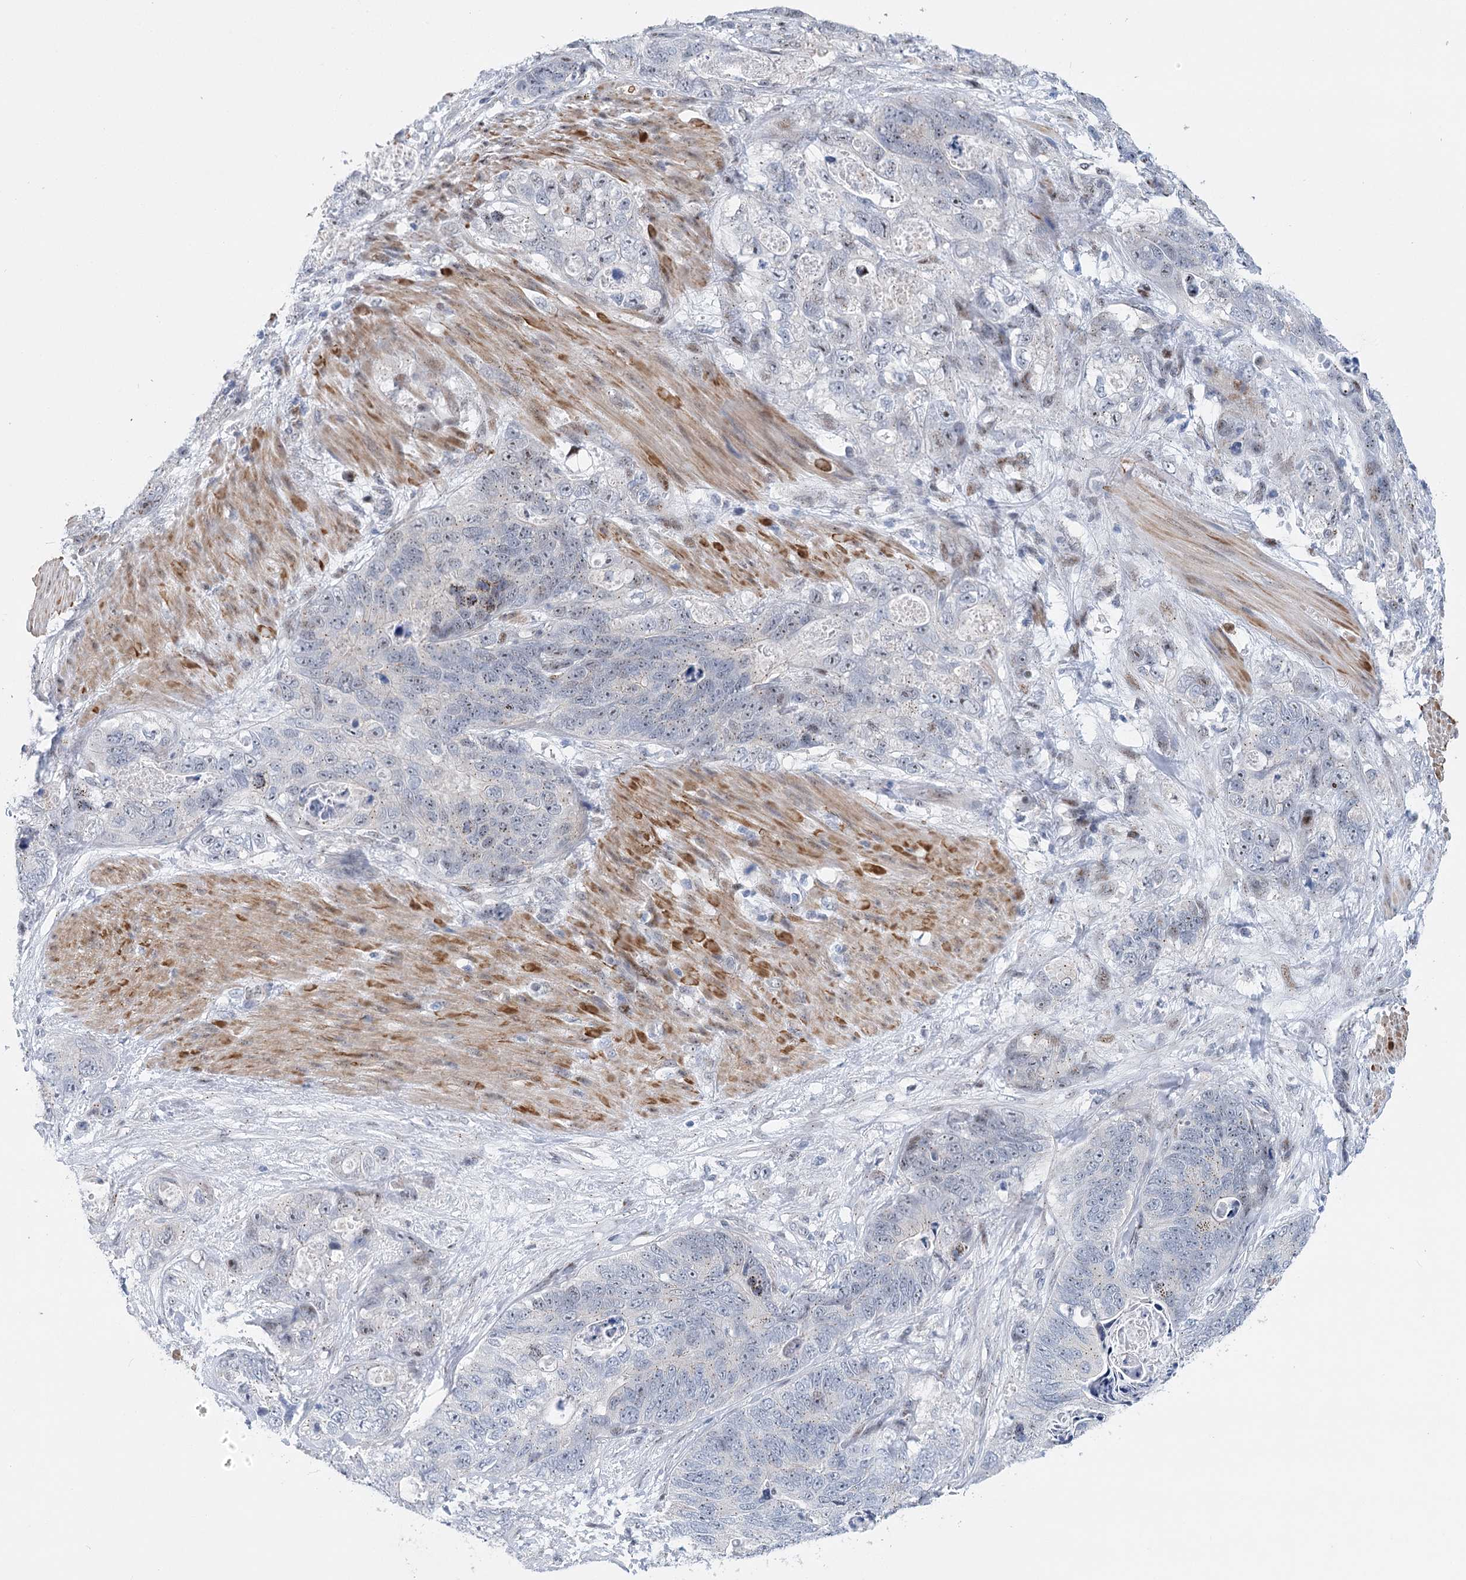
{"staining": {"intensity": "moderate", "quantity": "<25%", "location": "cytoplasmic/membranous"}, "tissue": "stomach cancer", "cell_type": "Tumor cells", "image_type": "cancer", "snomed": [{"axis": "morphology", "description": "Normal tissue, NOS"}, {"axis": "morphology", "description": "Adenocarcinoma, NOS"}, {"axis": "topography", "description": "Stomach"}], "caption": "Moderate cytoplasmic/membranous protein expression is appreciated in approximately <25% of tumor cells in stomach adenocarcinoma. (DAB IHC with brightfield microscopy, high magnification).", "gene": "CAMTA1", "patient": {"sex": "female", "age": 89}}